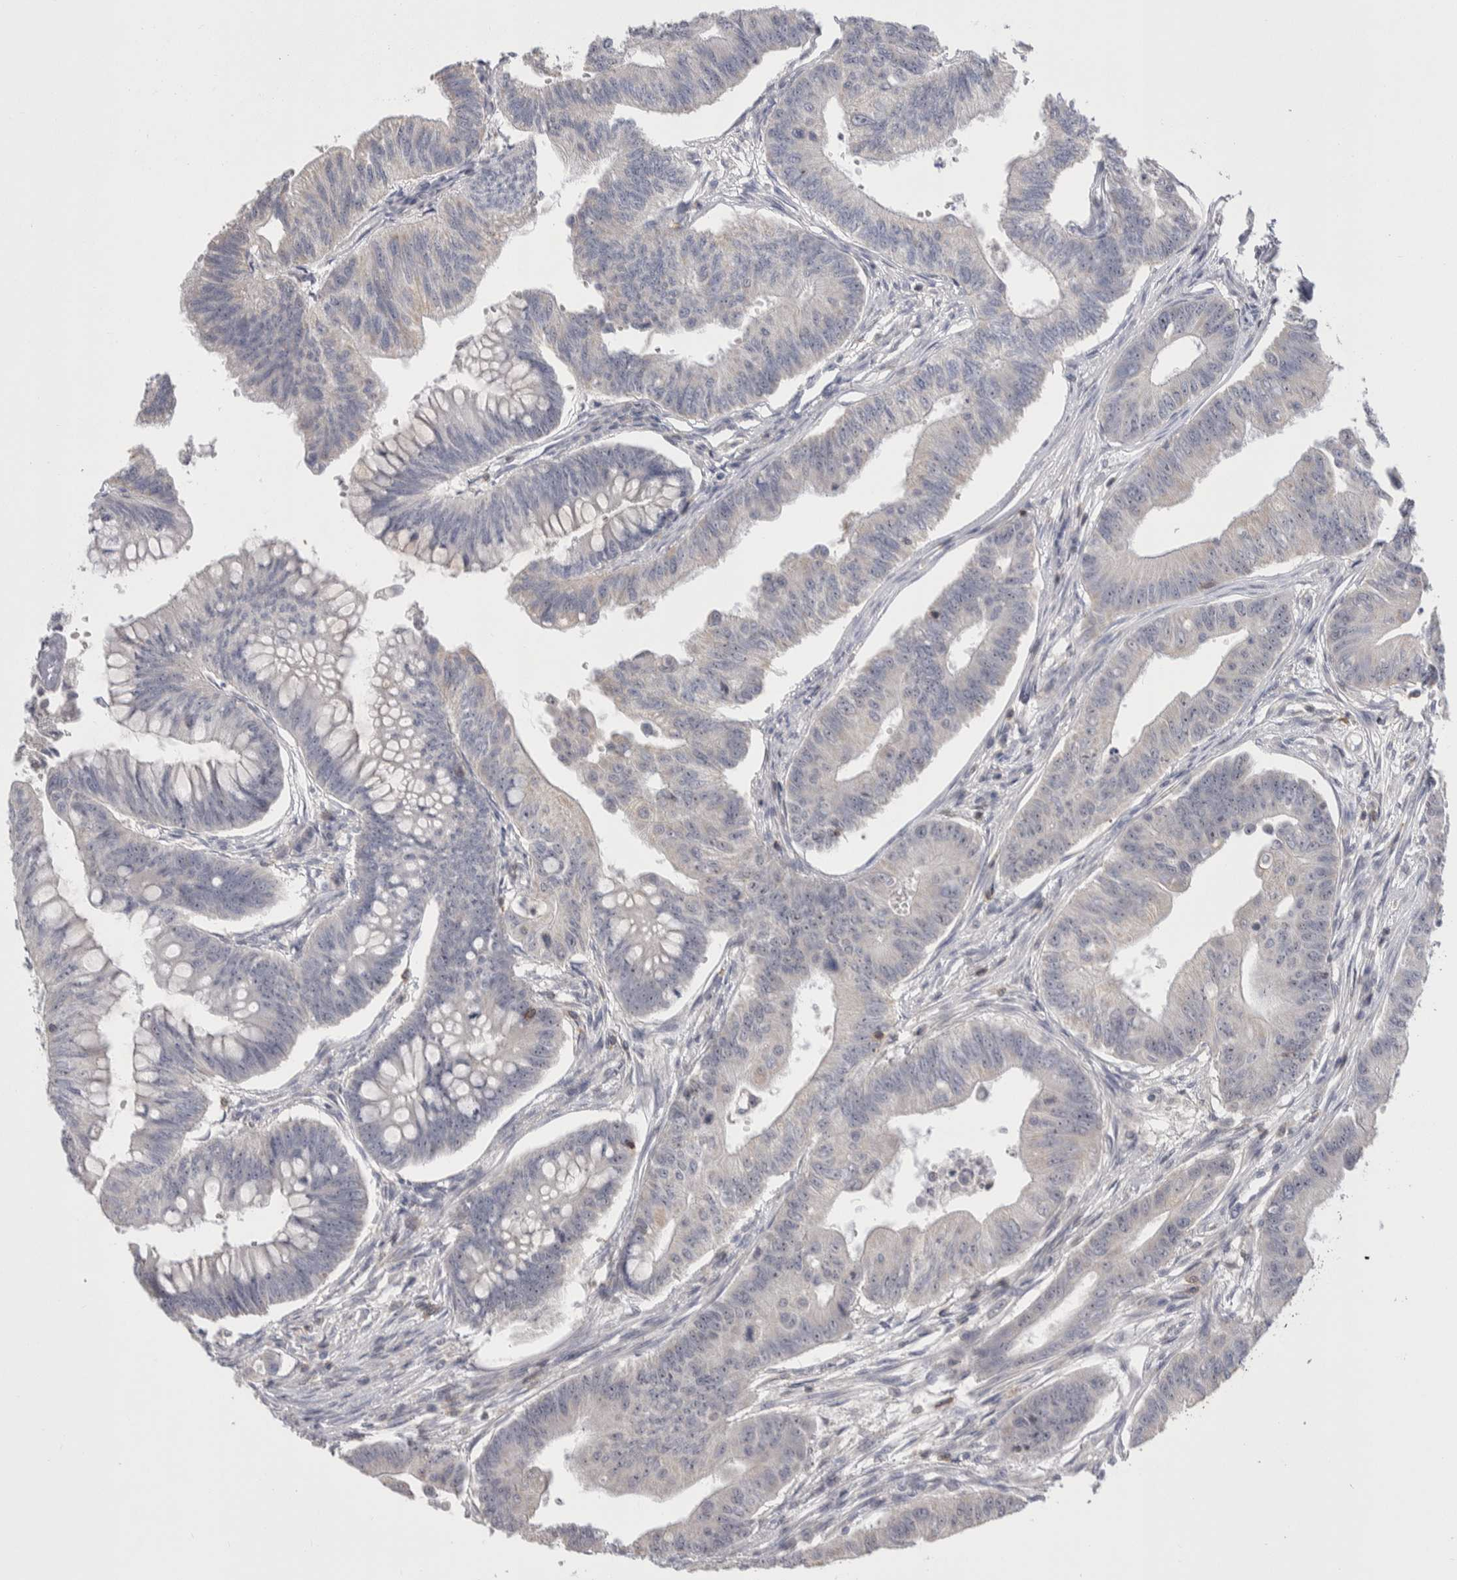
{"staining": {"intensity": "negative", "quantity": "none", "location": "none"}, "tissue": "colorectal cancer", "cell_type": "Tumor cells", "image_type": "cancer", "snomed": [{"axis": "morphology", "description": "Adenoma, NOS"}, {"axis": "morphology", "description": "Adenocarcinoma, NOS"}, {"axis": "topography", "description": "Colon"}], "caption": "Tumor cells show no significant staining in adenocarcinoma (colorectal). (Brightfield microscopy of DAB (3,3'-diaminobenzidine) immunohistochemistry at high magnification).", "gene": "CEP295NL", "patient": {"sex": "male", "age": 79}}